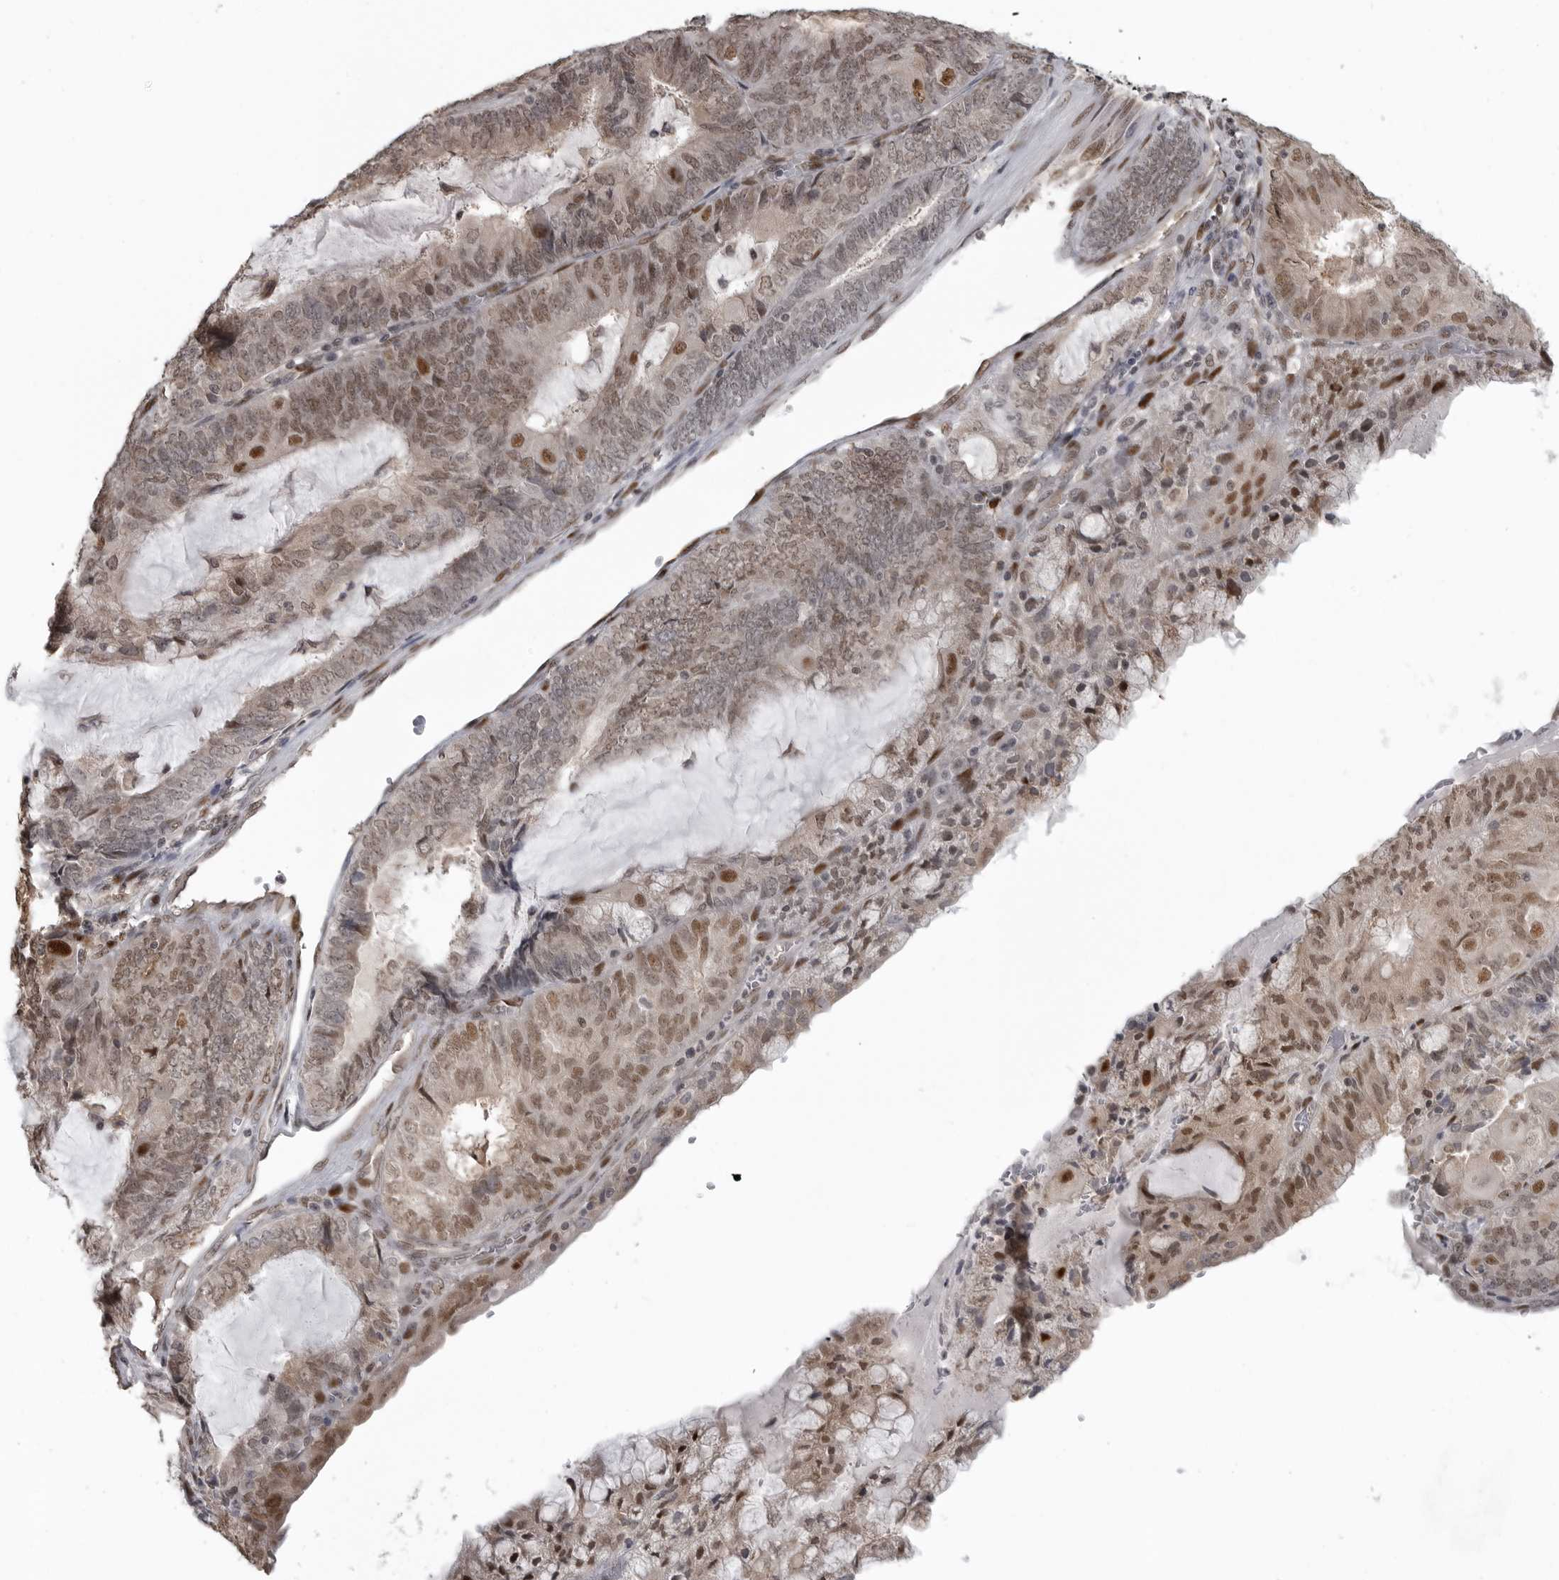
{"staining": {"intensity": "moderate", "quantity": ">75%", "location": "nuclear"}, "tissue": "endometrial cancer", "cell_type": "Tumor cells", "image_type": "cancer", "snomed": [{"axis": "morphology", "description": "Adenocarcinoma, NOS"}, {"axis": "topography", "description": "Endometrium"}], "caption": "Protein staining displays moderate nuclear staining in approximately >75% of tumor cells in endometrial cancer (adenocarcinoma).", "gene": "C8orf58", "patient": {"sex": "female", "age": 81}}